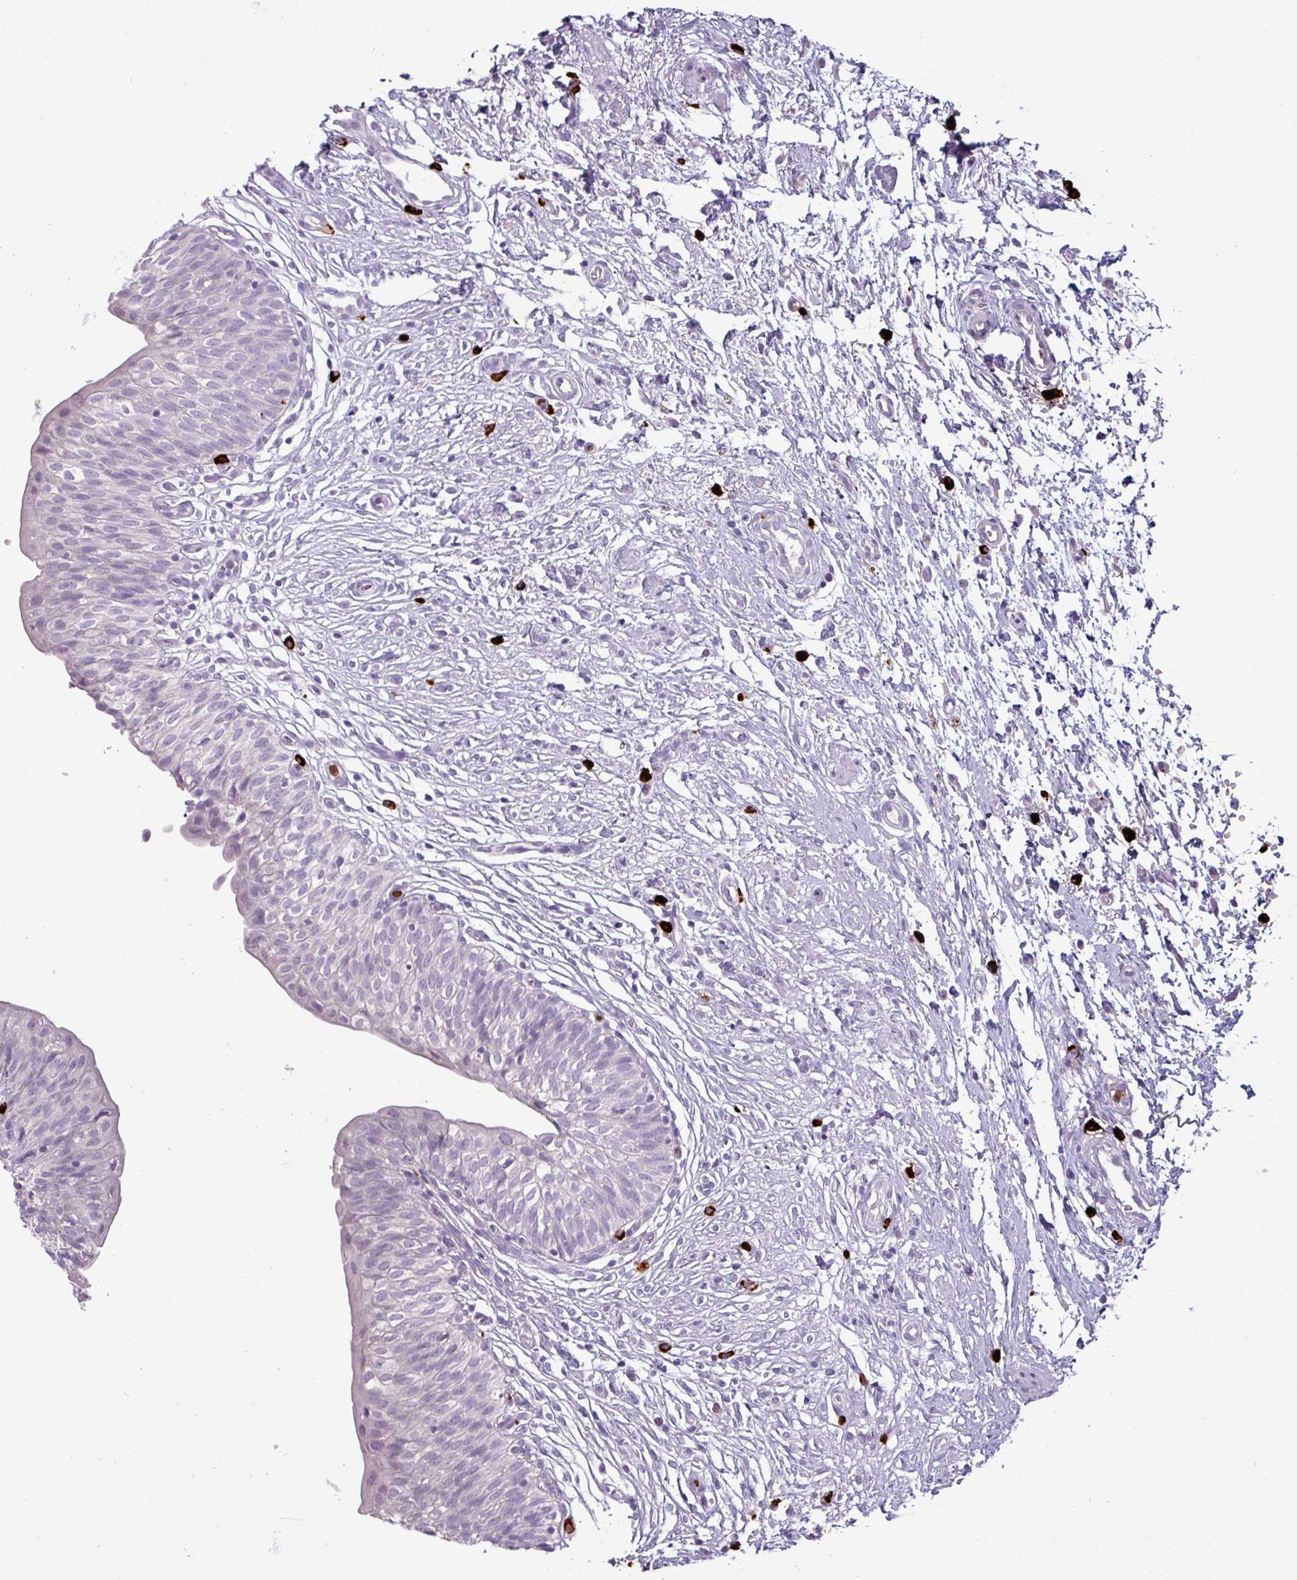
{"staining": {"intensity": "negative", "quantity": "none", "location": "none"}, "tissue": "urinary bladder", "cell_type": "Urothelial cells", "image_type": "normal", "snomed": [{"axis": "morphology", "description": "Normal tissue, NOS"}, {"axis": "topography", "description": "Urinary bladder"}], "caption": "Protein analysis of normal urinary bladder displays no significant positivity in urothelial cells.", "gene": "TRIM39", "patient": {"sex": "male", "age": 55}}